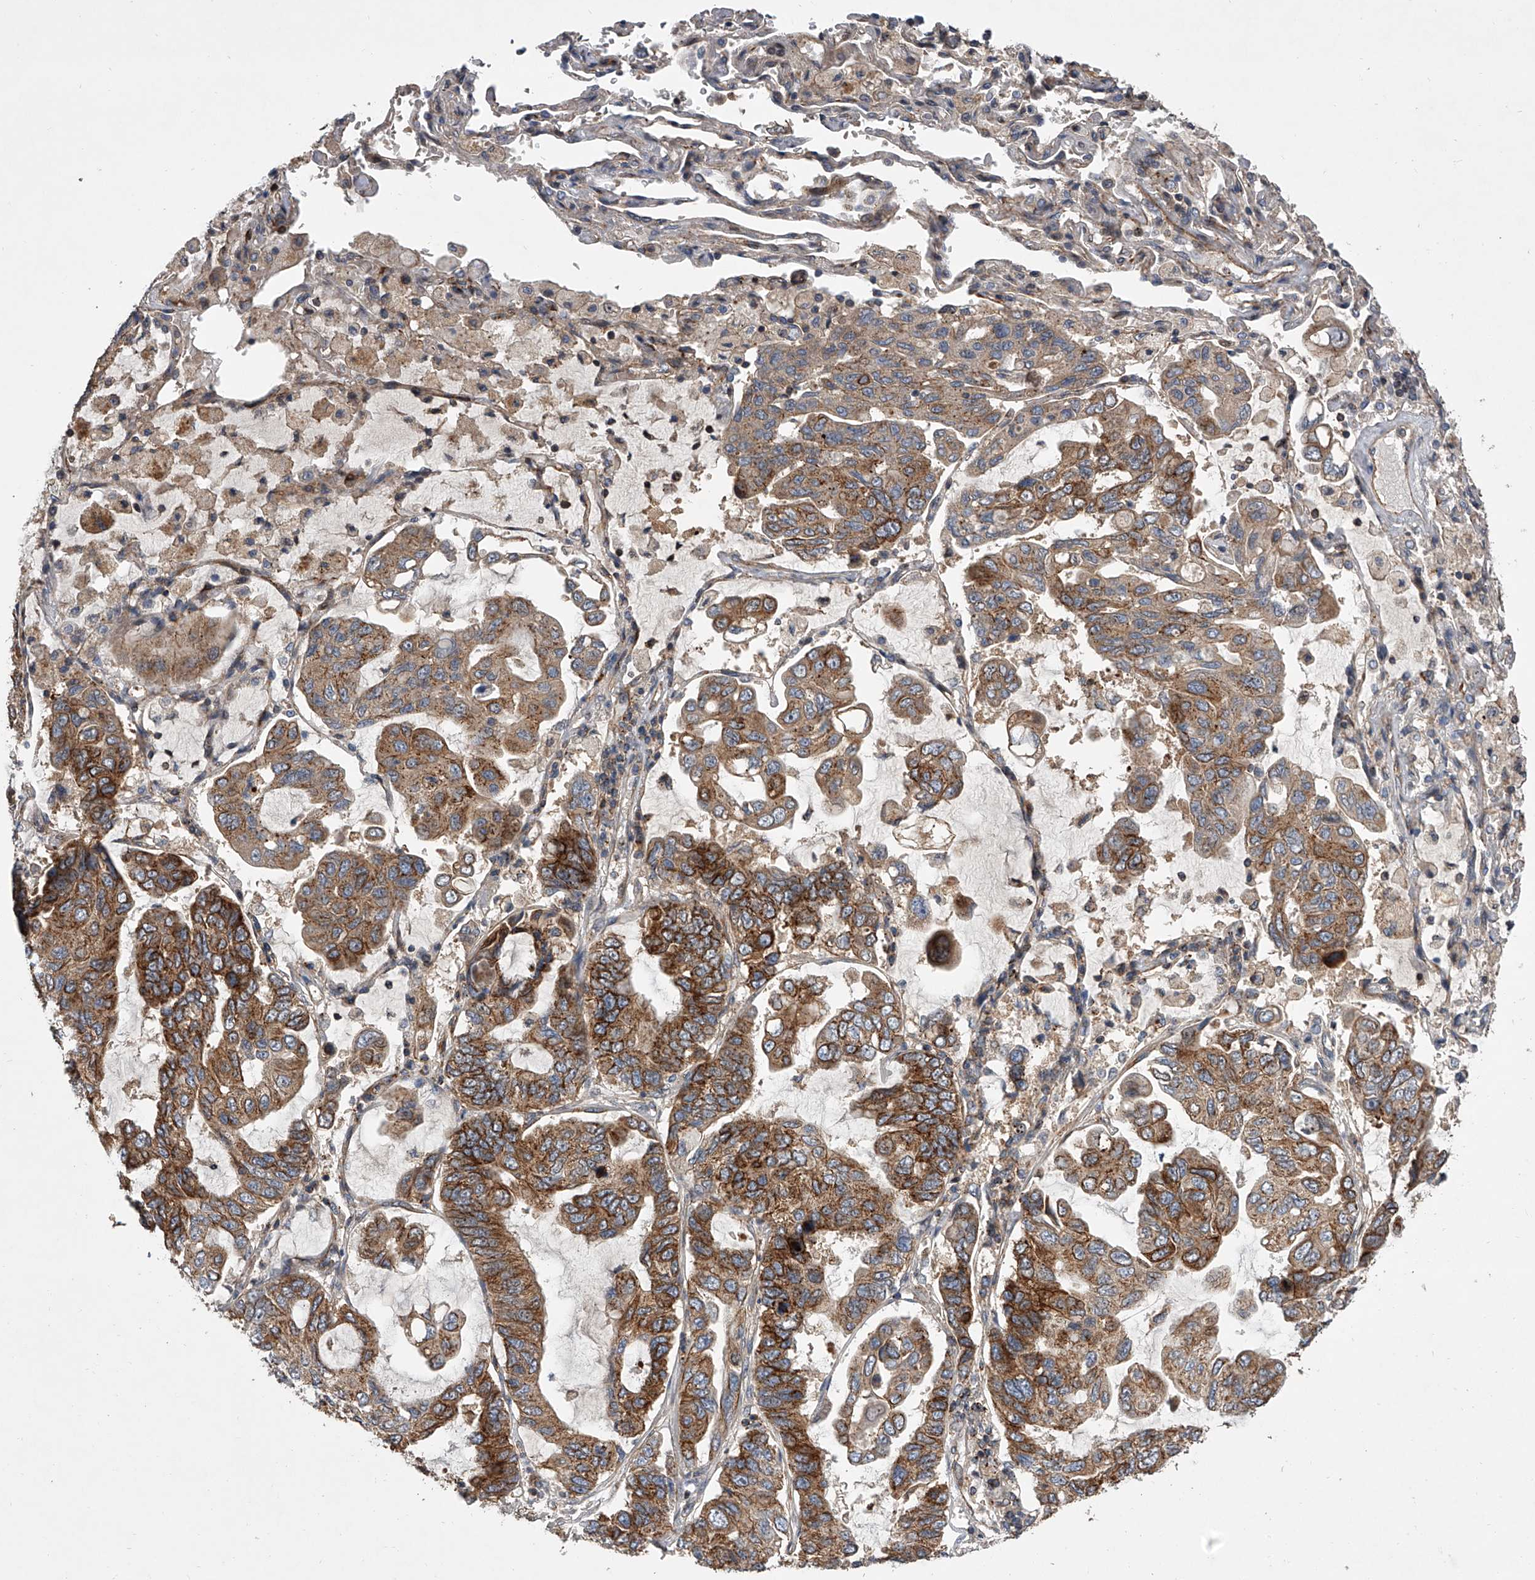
{"staining": {"intensity": "strong", "quantity": ">75%", "location": "cytoplasmic/membranous"}, "tissue": "lung cancer", "cell_type": "Tumor cells", "image_type": "cancer", "snomed": [{"axis": "morphology", "description": "Adenocarcinoma, NOS"}, {"axis": "topography", "description": "Lung"}], "caption": "Adenocarcinoma (lung) stained with immunohistochemistry (IHC) exhibits strong cytoplasmic/membranous positivity in about >75% of tumor cells.", "gene": "USP47", "patient": {"sex": "male", "age": 64}}